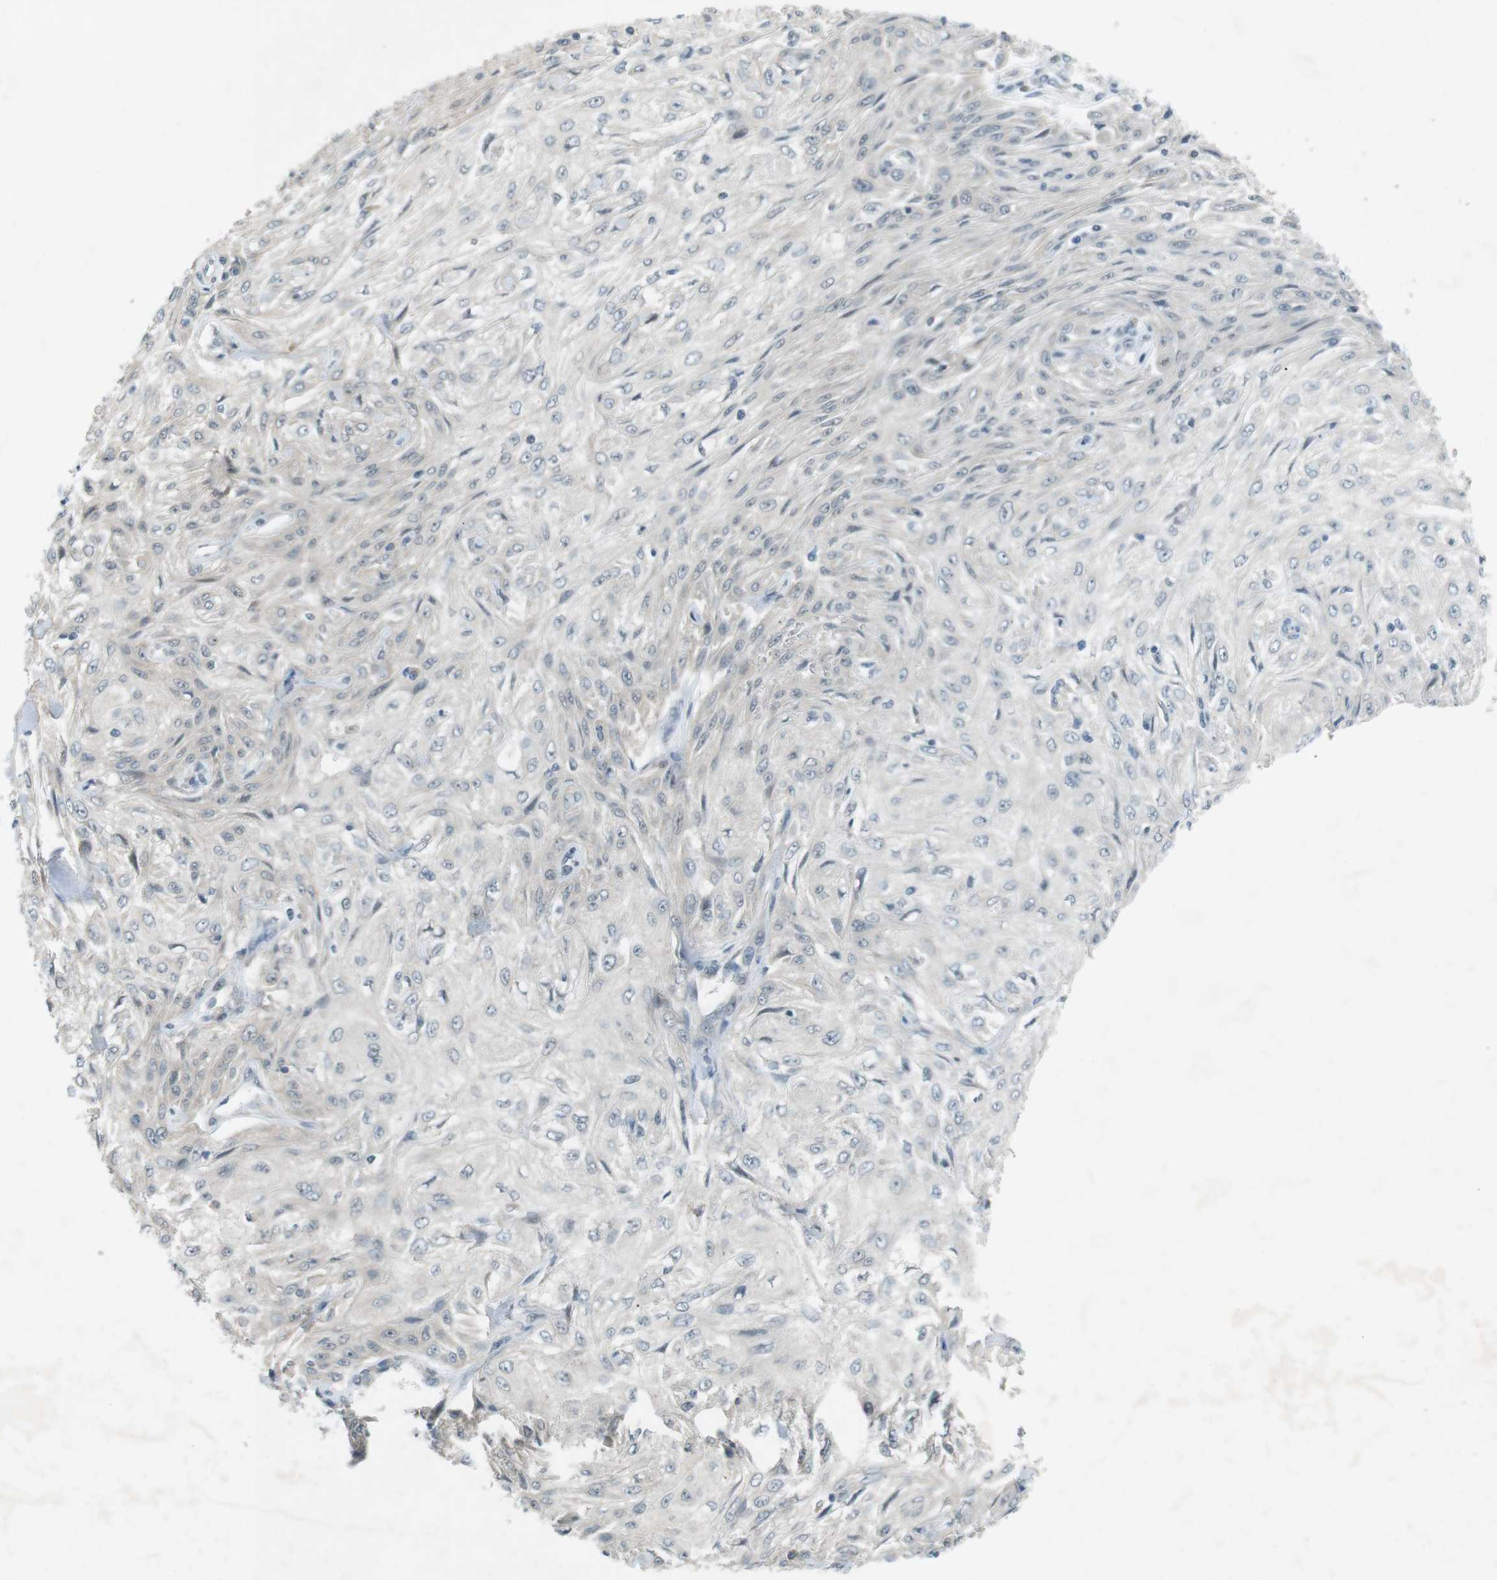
{"staining": {"intensity": "negative", "quantity": "none", "location": "none"}, "tissue": "skin cancer", "cell_type": "Tumor cells", "image_type": "cancer", "snomed": [{"axis": "morphology", "description": "Squamous cell carcinoma, NOS"}, {"axis": "topography", "description": "Skin"}], "caption": "DAB immunohistochemical staining of squamous cell carcinoma (skin) reveals no significant expression in tumor cells.", "gene": "RTN3", "patient": {"sex": "male", "age": 75}}